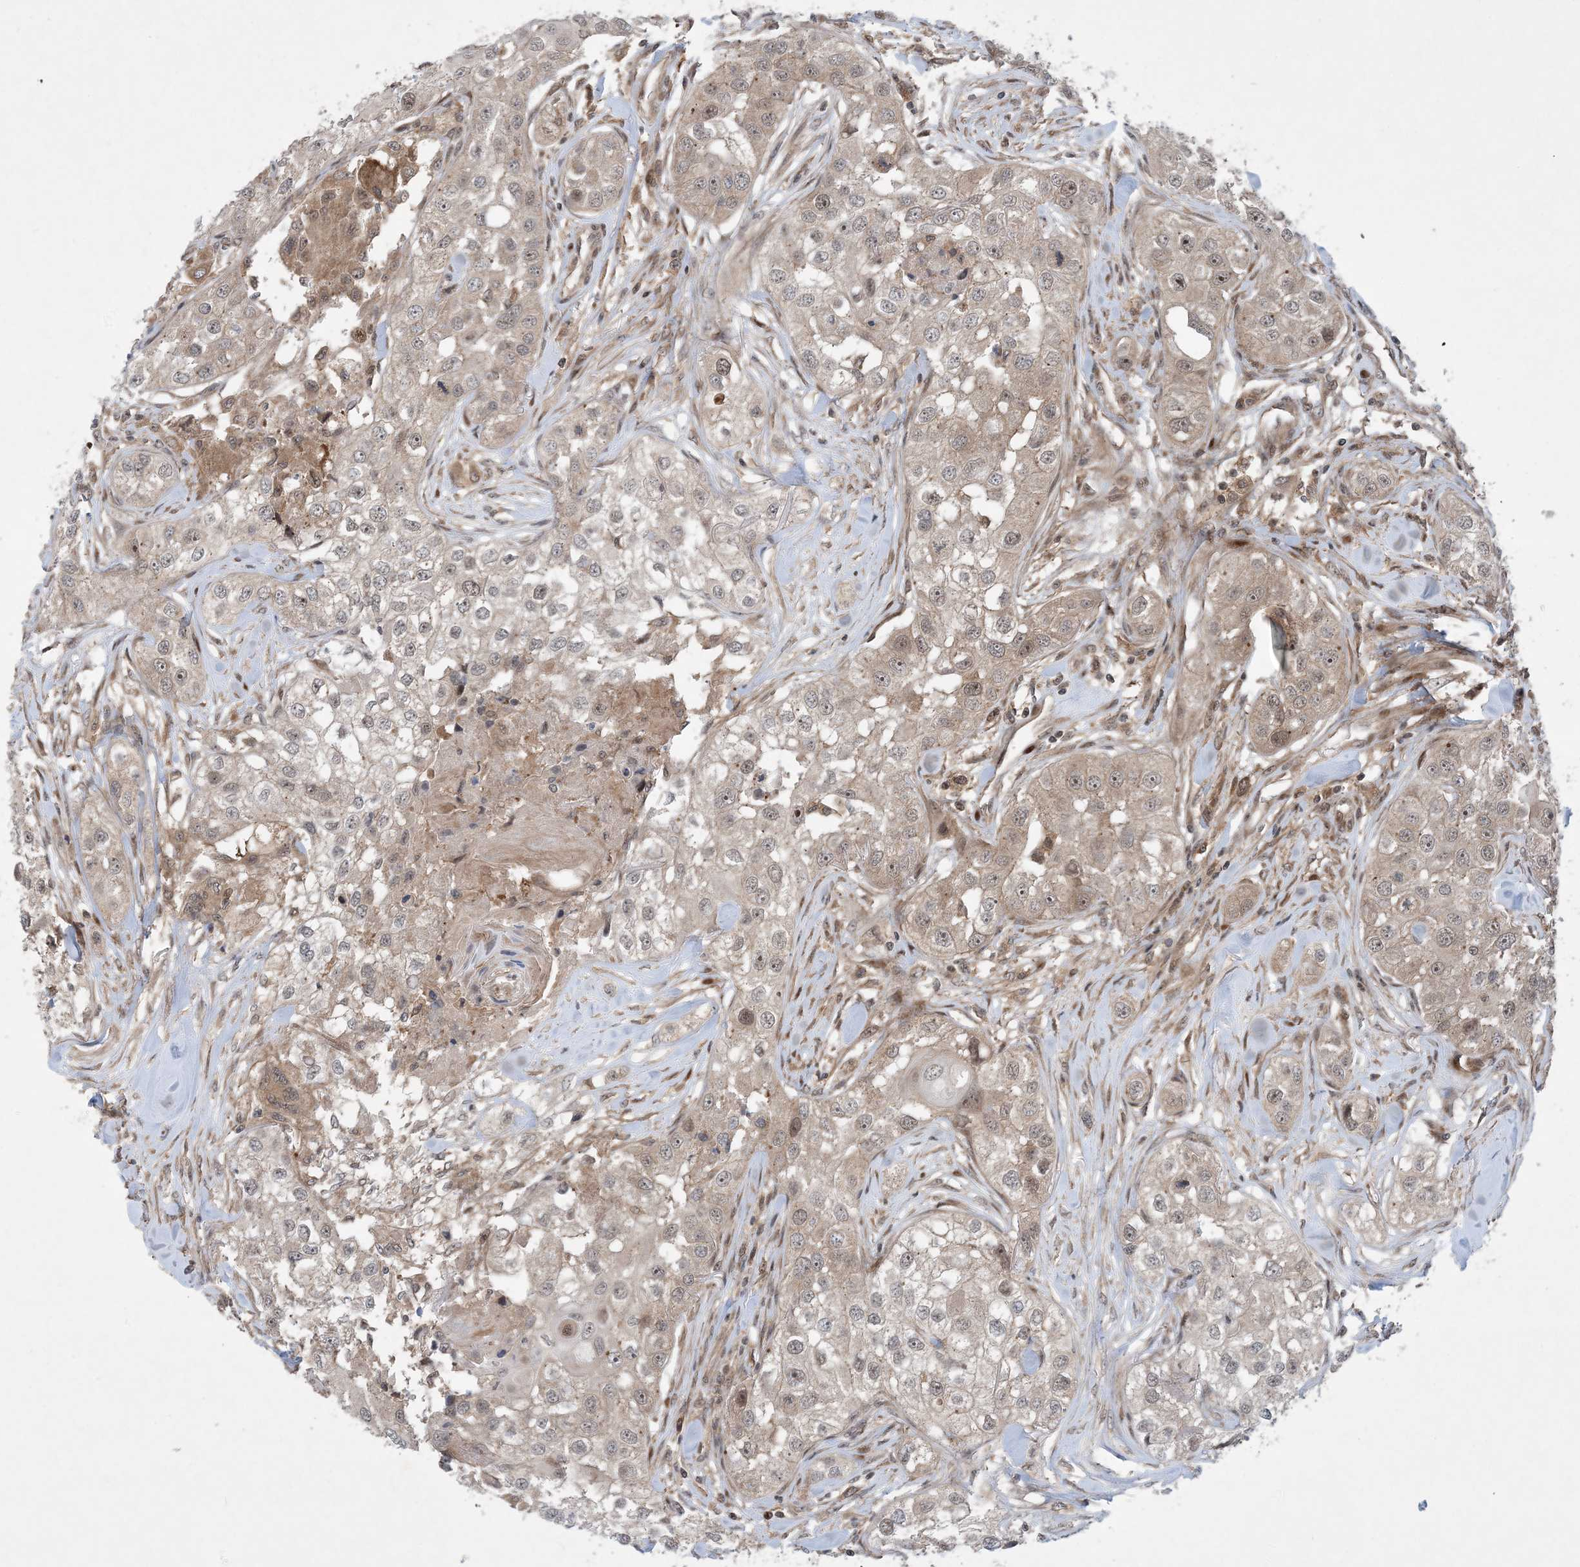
{"staining": {"intensity": "weak", "quantity": "25%-75%", "location": "cytoplasmic/membranous,nuclear"}, "tissue": "head and neck cancer", "cell_type": "Tumor cells", "image_type": "cancer", "snomed": [{"axis": "morphology", "description": "Normal tissue, NOS"}, {"axis": "morphology", "description": "Squamous cell carcinoma, NOS"}, {"axis": "topography", "description": "Skeletal muscle"}, {"axis": "topography", "description": "Head-Neck"}], "caption": "This photomicrograph exhibits head and neck cancer stained with immunohistochemistry to label a protein in brown. The cytoplasmic/membranous and nuclear of tumor cells show weak positivity for the protein. Nuclei are counter-stained blue.", "gene": "HEMK1", "patient": {"sex": "male", "age": 51}}